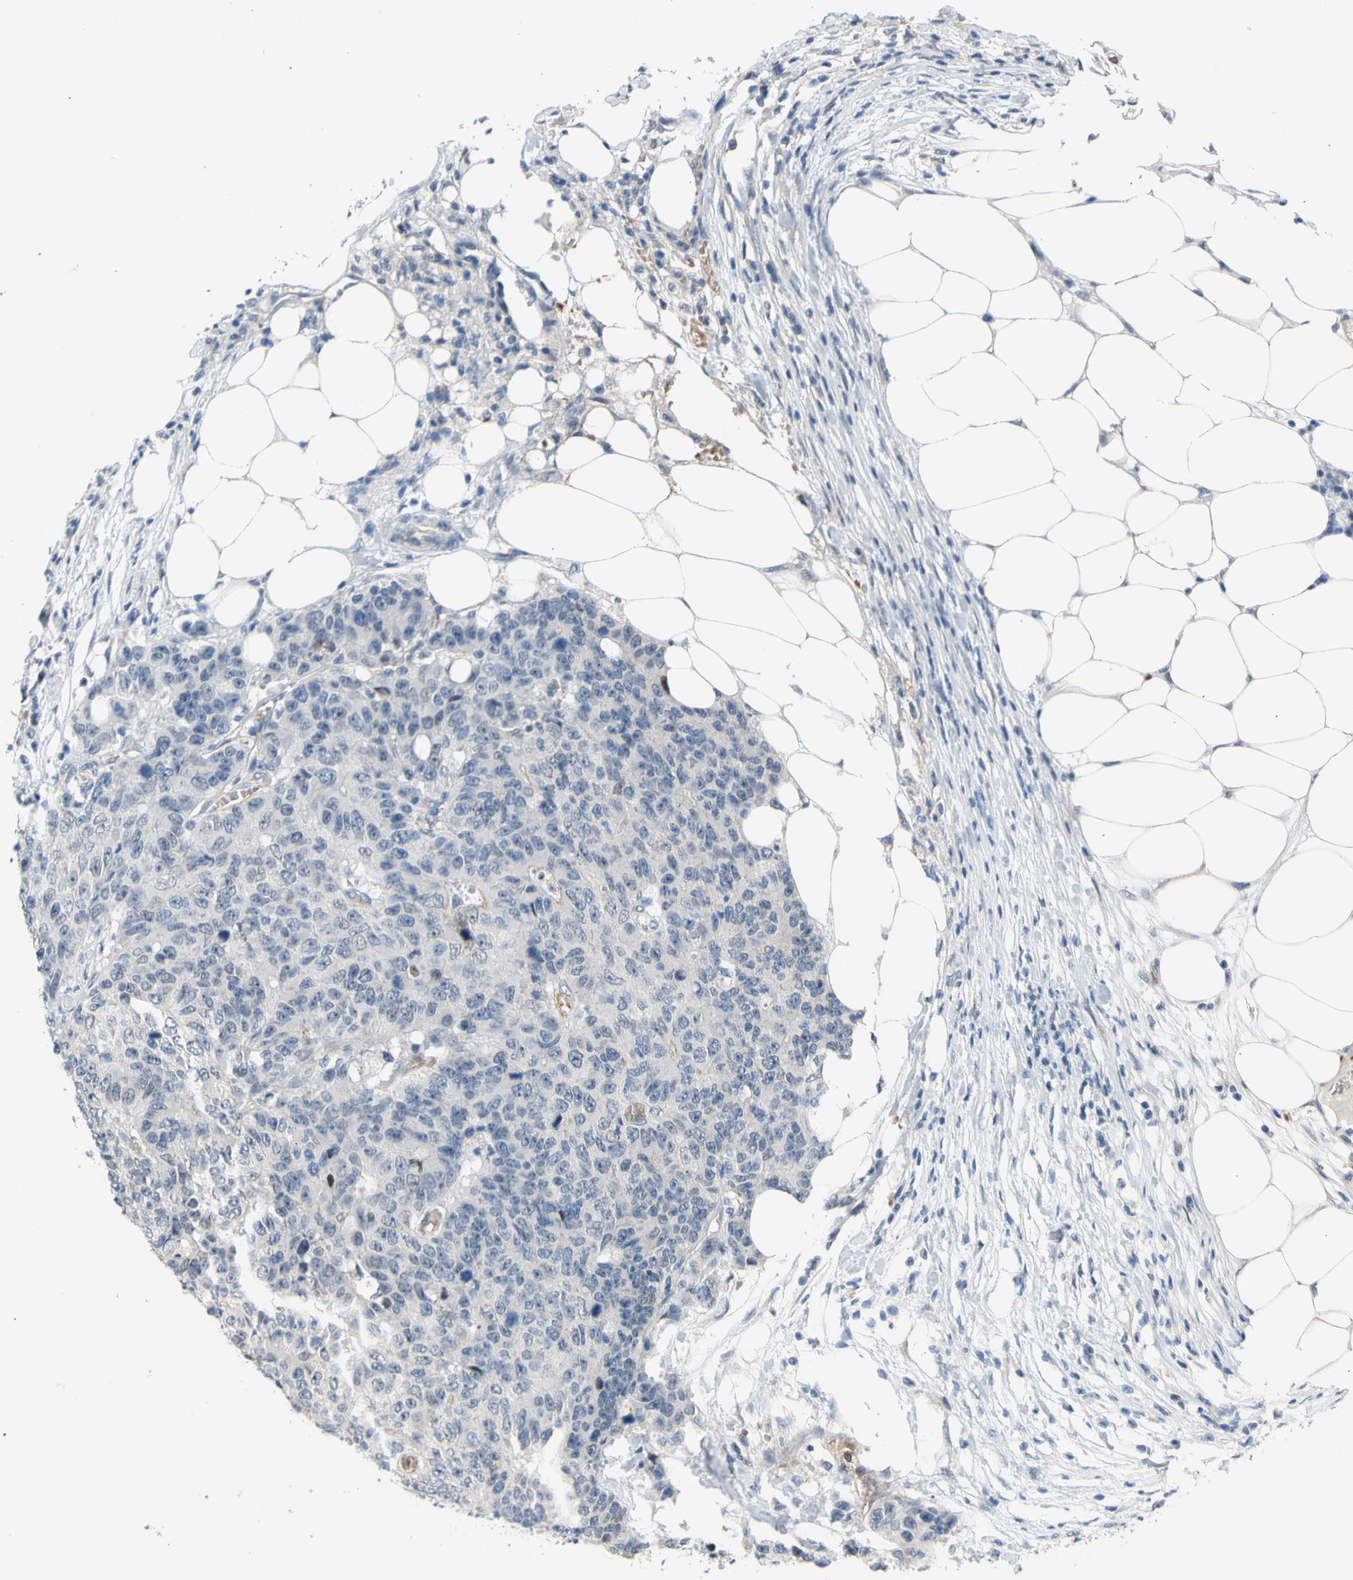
{"staining": {"intensity": "negative", "quantity": "none", "location": "none"}, "tissue": "colorectal cancer", "cell_type": "Tumor cells", "image_type": "cancer", "snomed": [{"axis": "morphology", "description": "Adenocarcinoma, NOS"}, {"axis": "topography", "description": "Colon"}], "caption": "A histopathology image of adenocarcinoma (colorectal) stained for a protein shows no brown staining in tumor cells. (DAB (3,3'-diaminobenzidine) immunohistochemistry (IHC) with hematoxylin counter stain).", "gene": "ZNF184", "patient": {"sex": "female", "age": 86}}